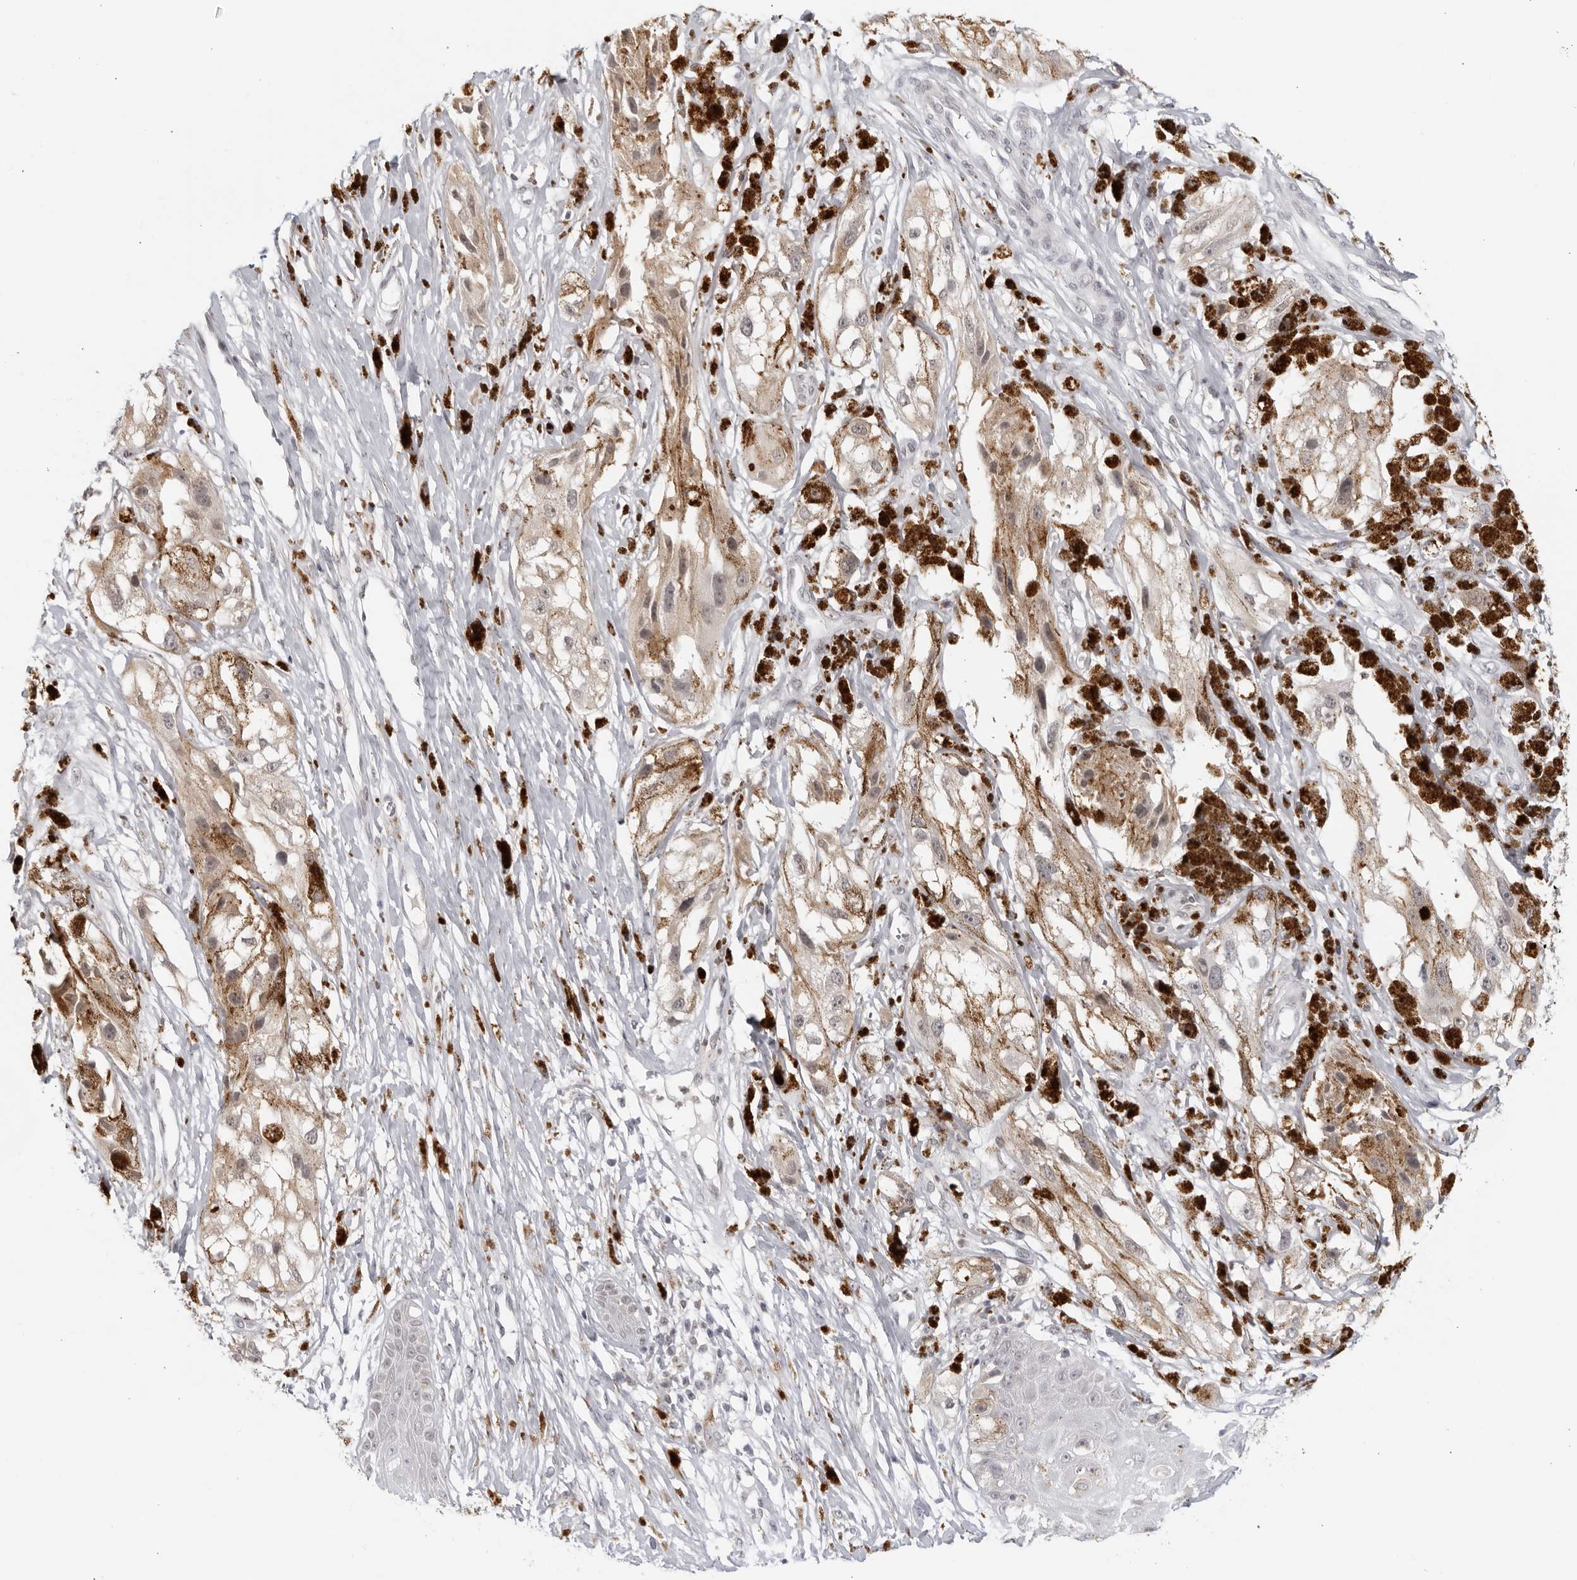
{"staining": {"intensity": "negative", "quantity": "none", "location": "none"}, "tissue": "melanoma", "cell_type": "Tumor cells", "image_type": "cancer", "snomed": [{"axis": "morphology", "description": "Malignant melanoma, NOS"}, {"axis": "topography", "description": "Skin"}], "caption": "Immunohistochemistry image of neoplastic tissue: human melanoma stained with DAB (3,3'-diaminobenzidine) exhibits no significant protein staining in tumor cells.", "gene": "RAB11FIP3", "patient": {"sex": "male", "age": 88}}